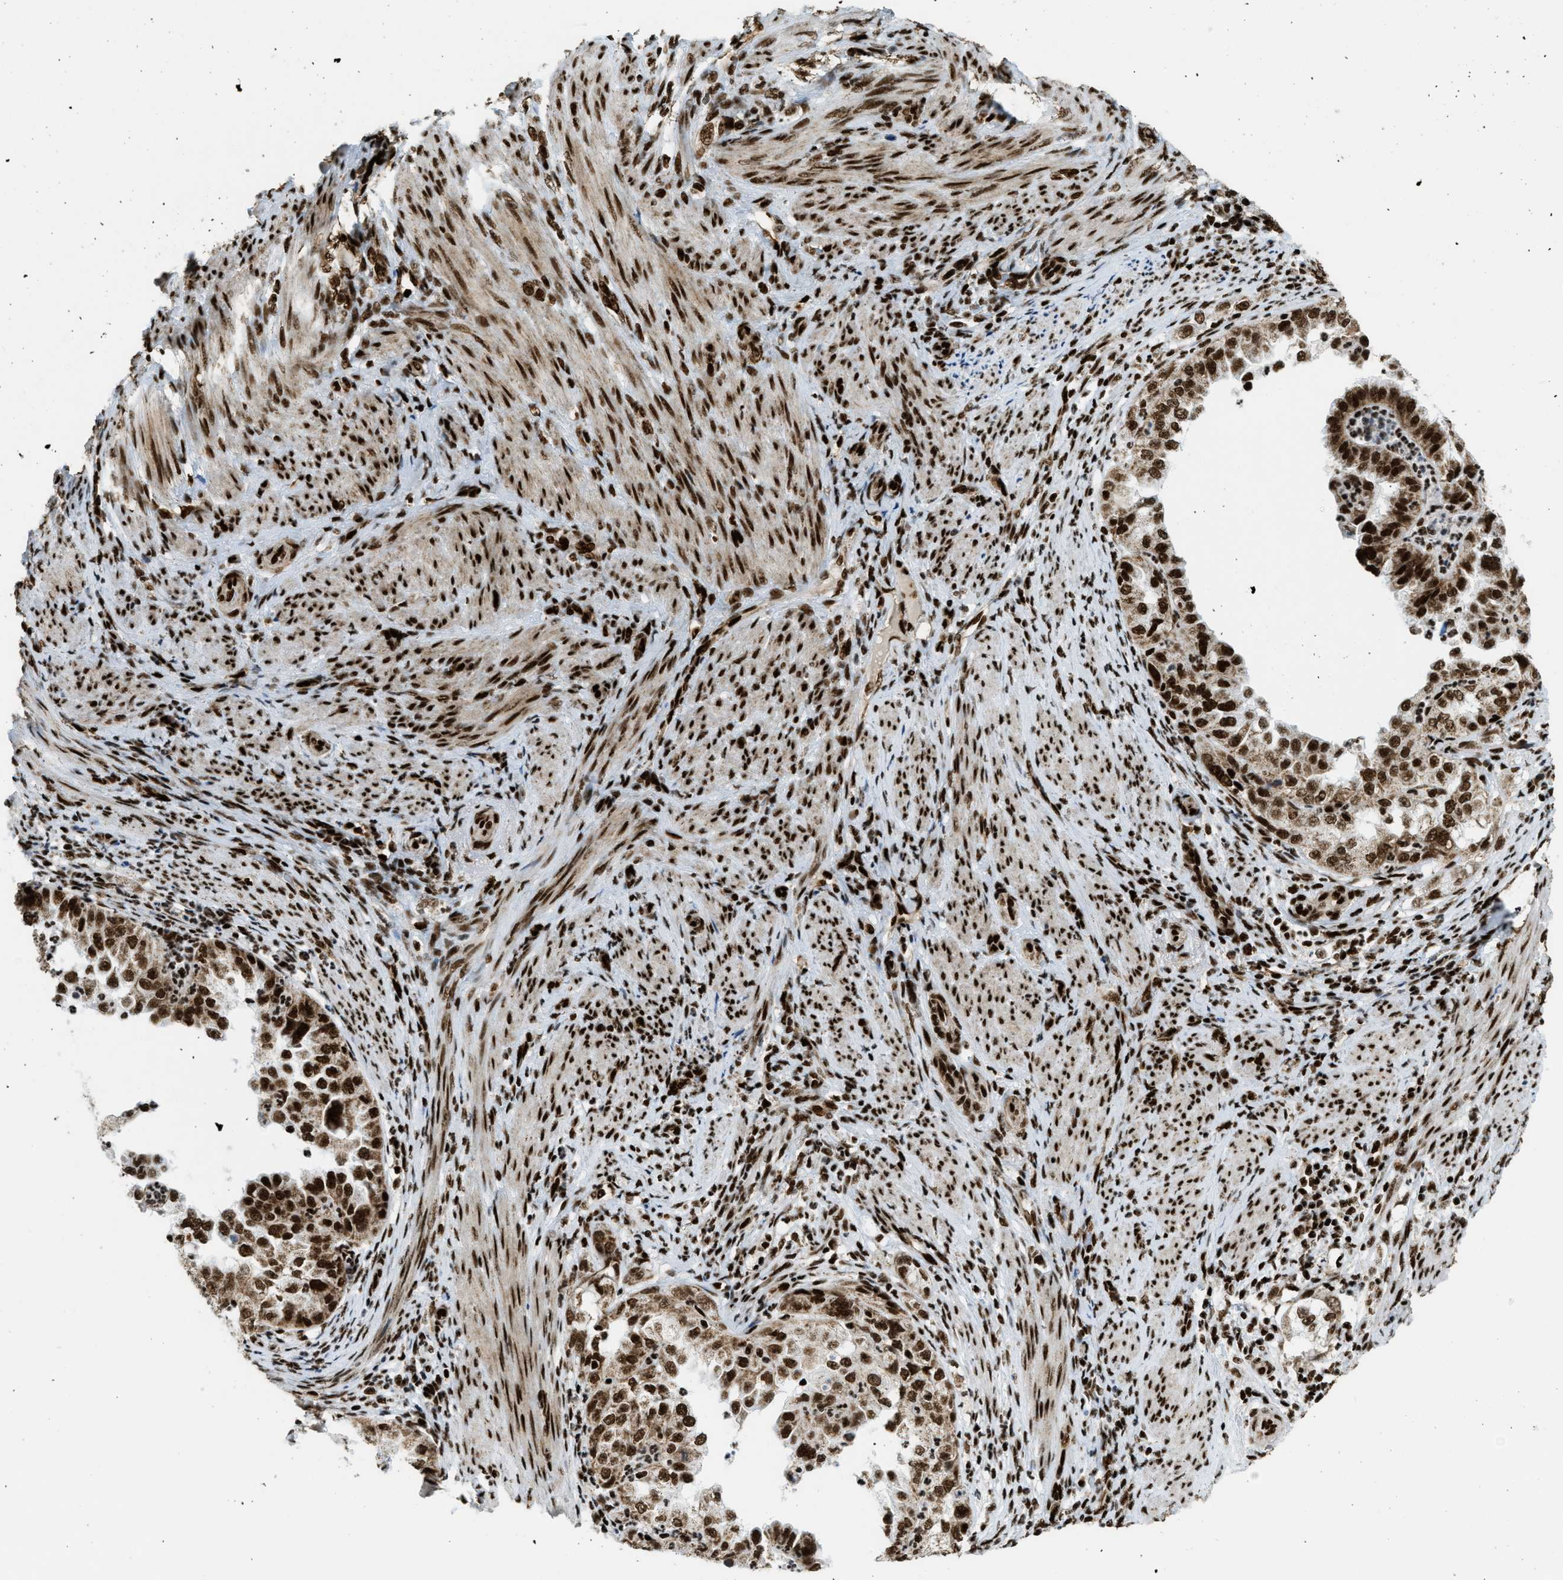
{"staining": {"intensity": "strong", "quantity": ">75%", "location": "nuclear"}, "tissue": "endometrial cancer", "cell_type": "Tumor cells", "image_type": "cancer", "snomed": [{"axis": "morphology", "description": "Adenocarcinoma, NOS"}, {"axis": "topography", "description": "Endometrium"}], "caption": "Immunohistochemistry (IHC) micrograph of neoplastic tissue: endometrial adenocarcinoma stained using immunohistochemistry reveals high levels of strong protein expression localized specifically in the nuclear of tumor cells, appearing as a nuclear brown color.", "gene": "GABPB1", "patient": {"sex": "female", "age": 85}}